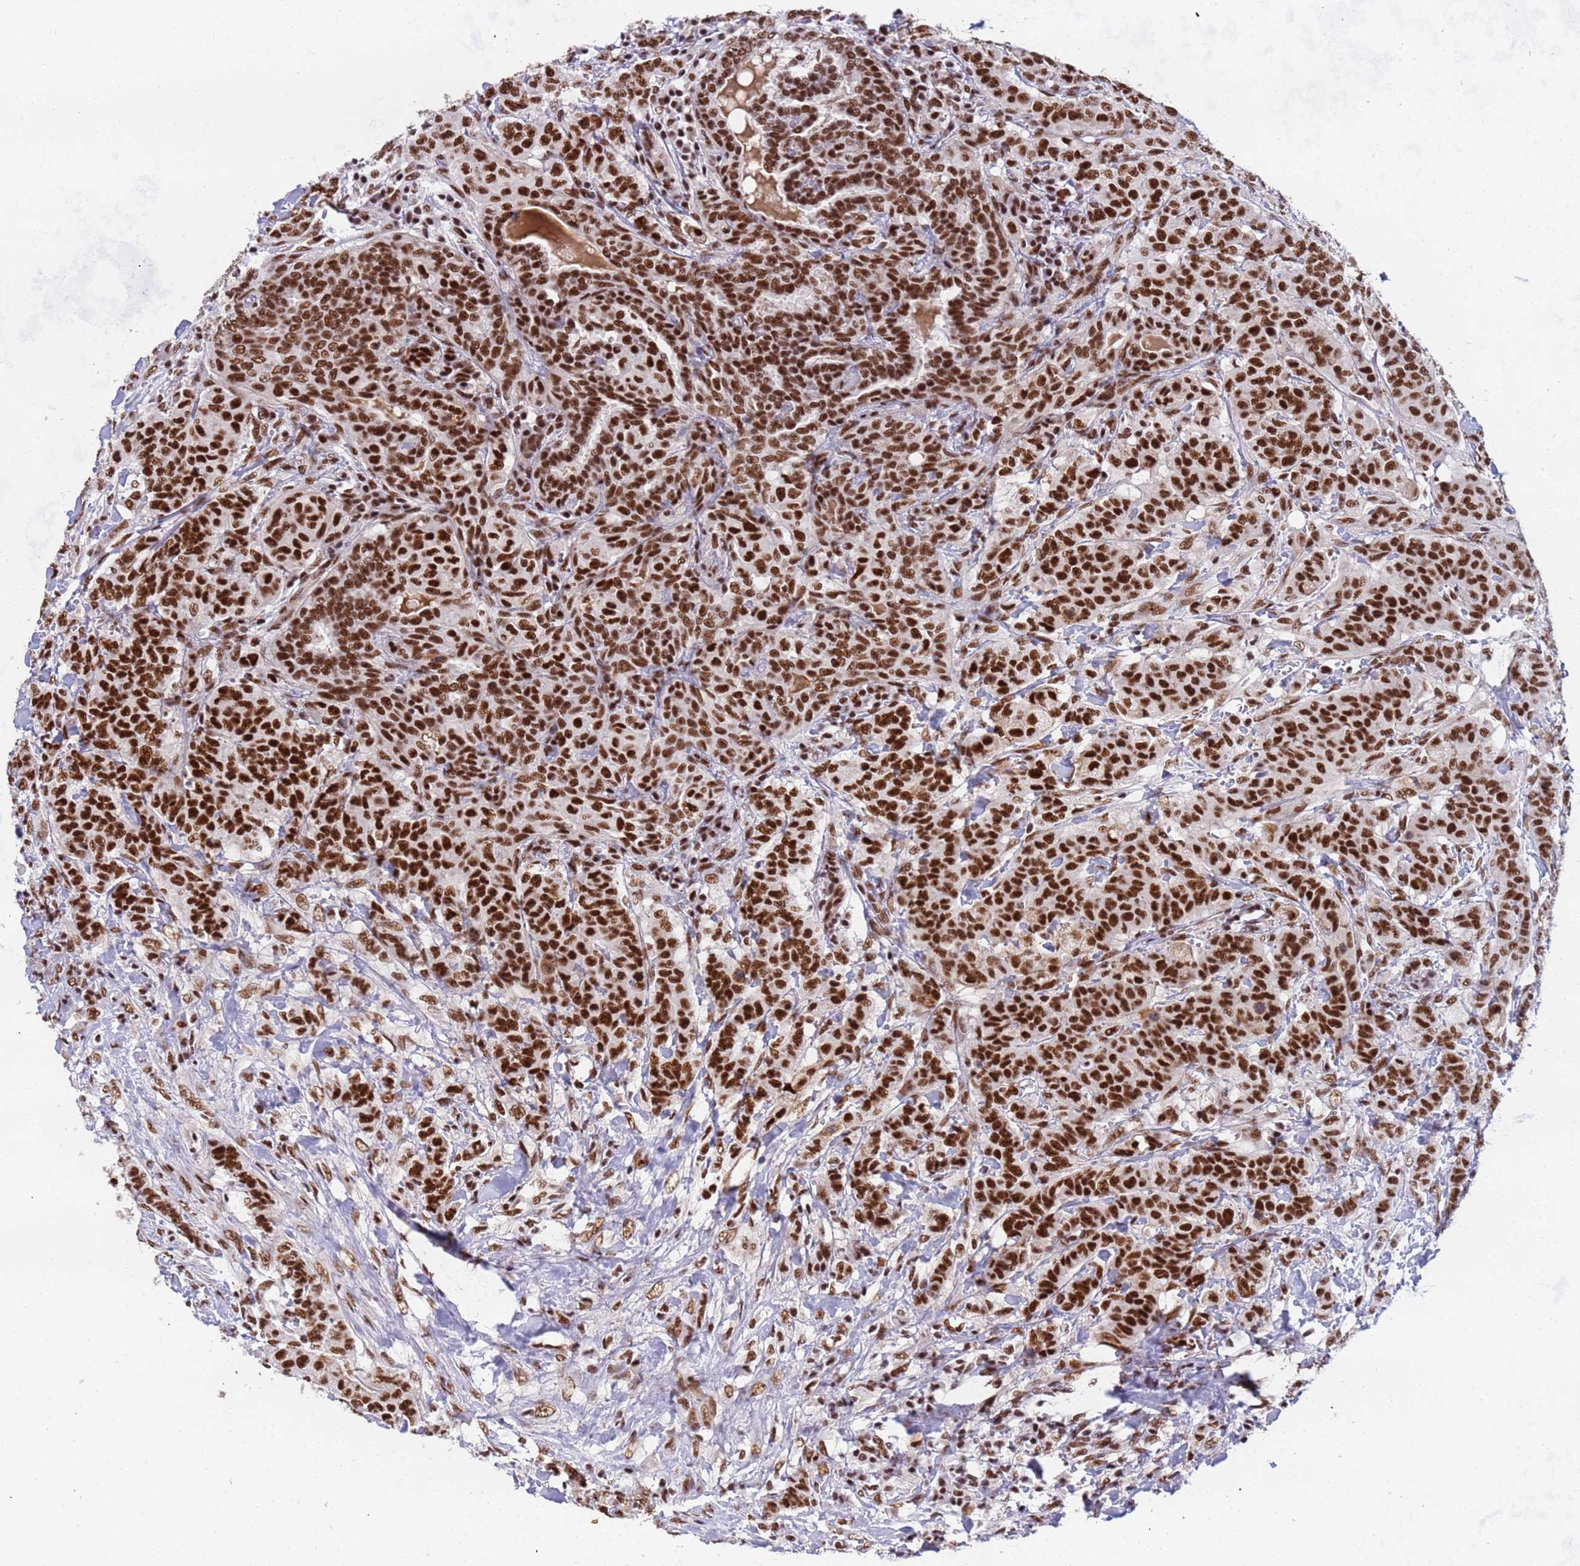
{"staining": {"intensity": "strong", "quantity": ">75%", "location": "nuclear"}, "tissue": "breast cancer", "cell_type": "Tumor cells", "image_type": "cancer", "snomed": [{"axis": "morphology", "description": "Duct carcinoma"}, {"axis": "topography", "description": "Breast"}], "caption": "Immunohistochemistry (IHC) image of breast cancer stained for a protein (brown), which demonstrates high levels of strong nuclear expression in approximately >75% of tumor cells.", "gene": "SRRT", "patient": {"sex": "female", "age": 40}}